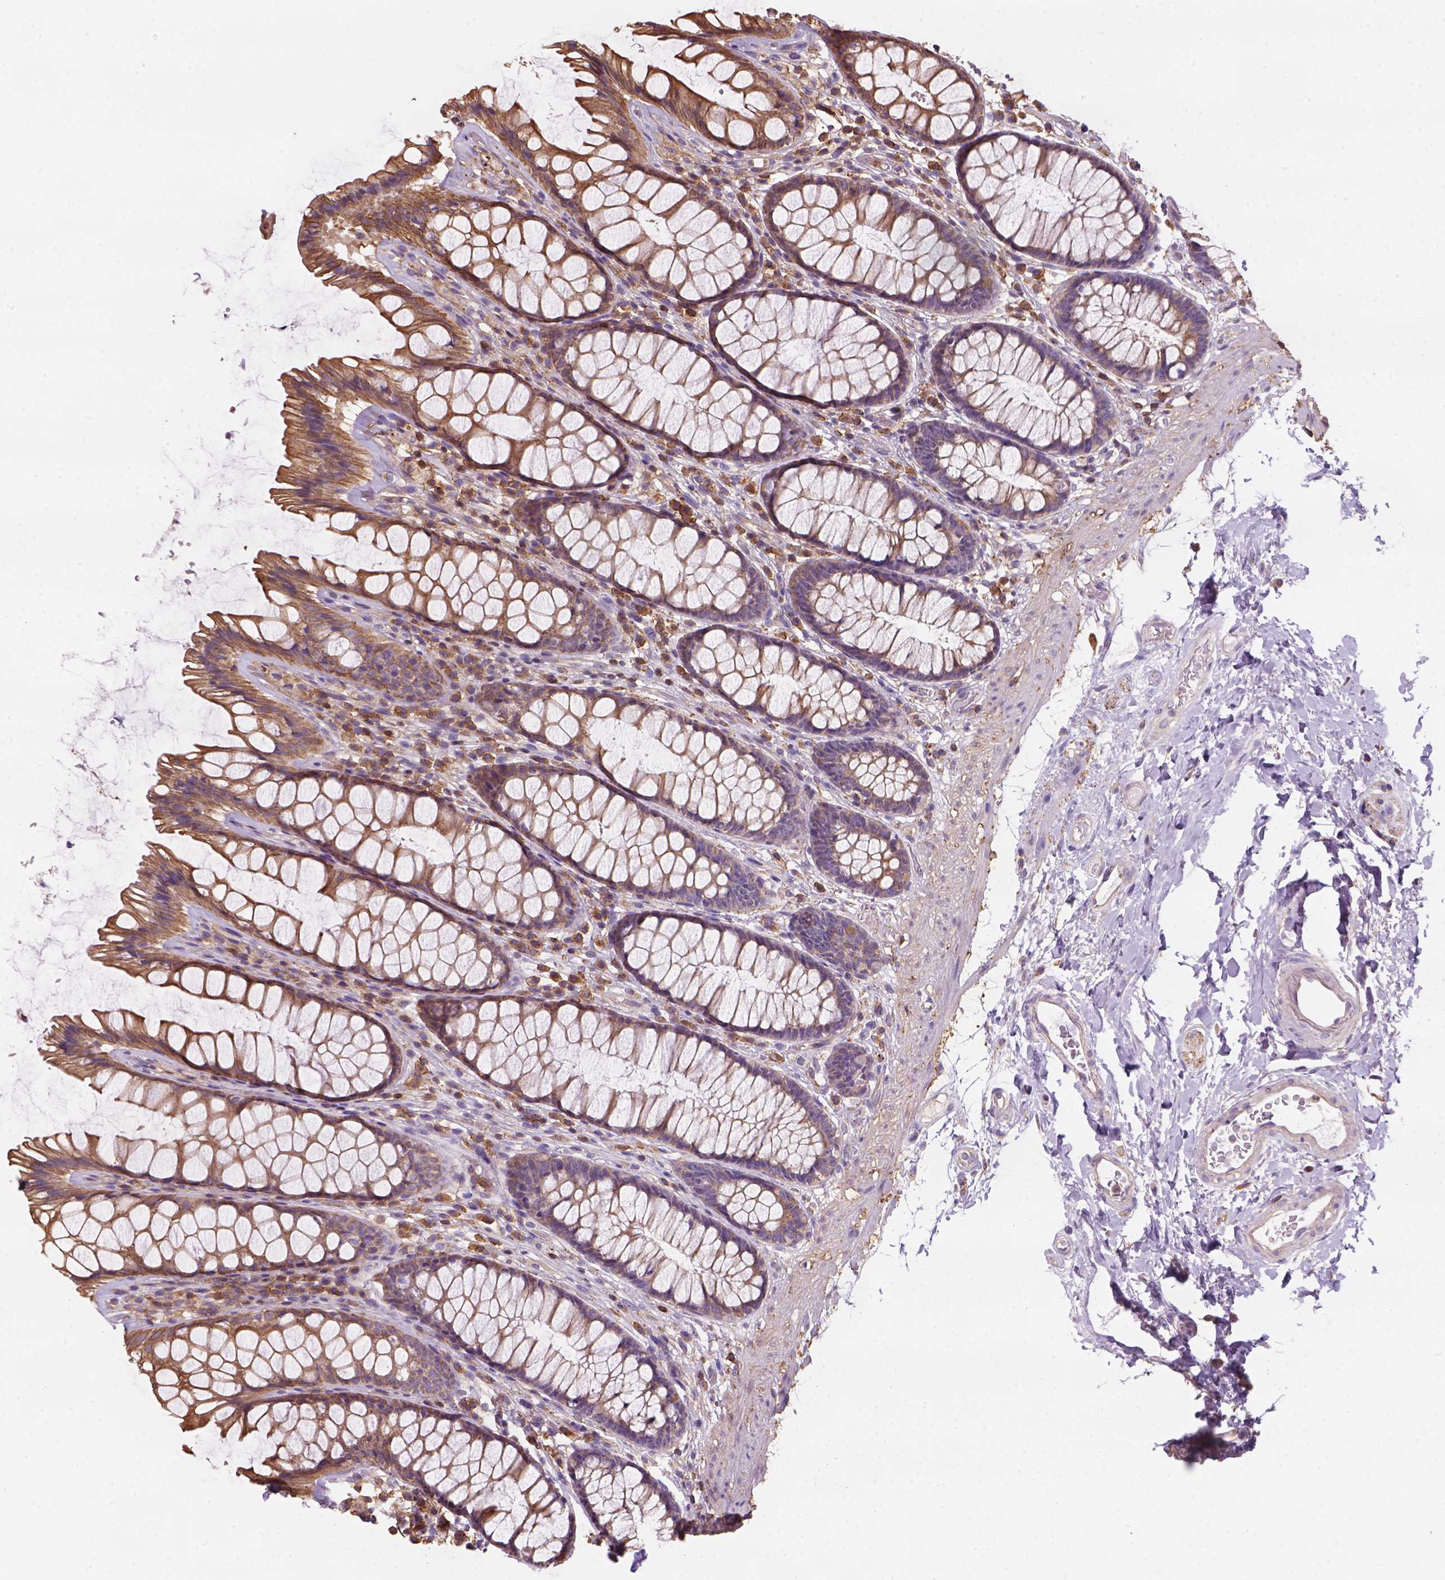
{"staining": {"intensity": "moderate", "quantity": ">75%", "location": "cytoplasmic/membranous"}, "tissue": "rectum", "cell_type": "Glandular cells", "image_type": "normal", "snomed": [{"axis": "morphology", "description": "Normal tissue, NOS"}, {"axis": "topography", "description": "Rectum"}], "caption": "Protein expression analysis of unremarkable human rectum reveals moderate cytoplasmic/membranous expression in approximately >75% of glandular cells.", "gene": "GPRC5D", "patient": {"sex": "male", "age": 72}}